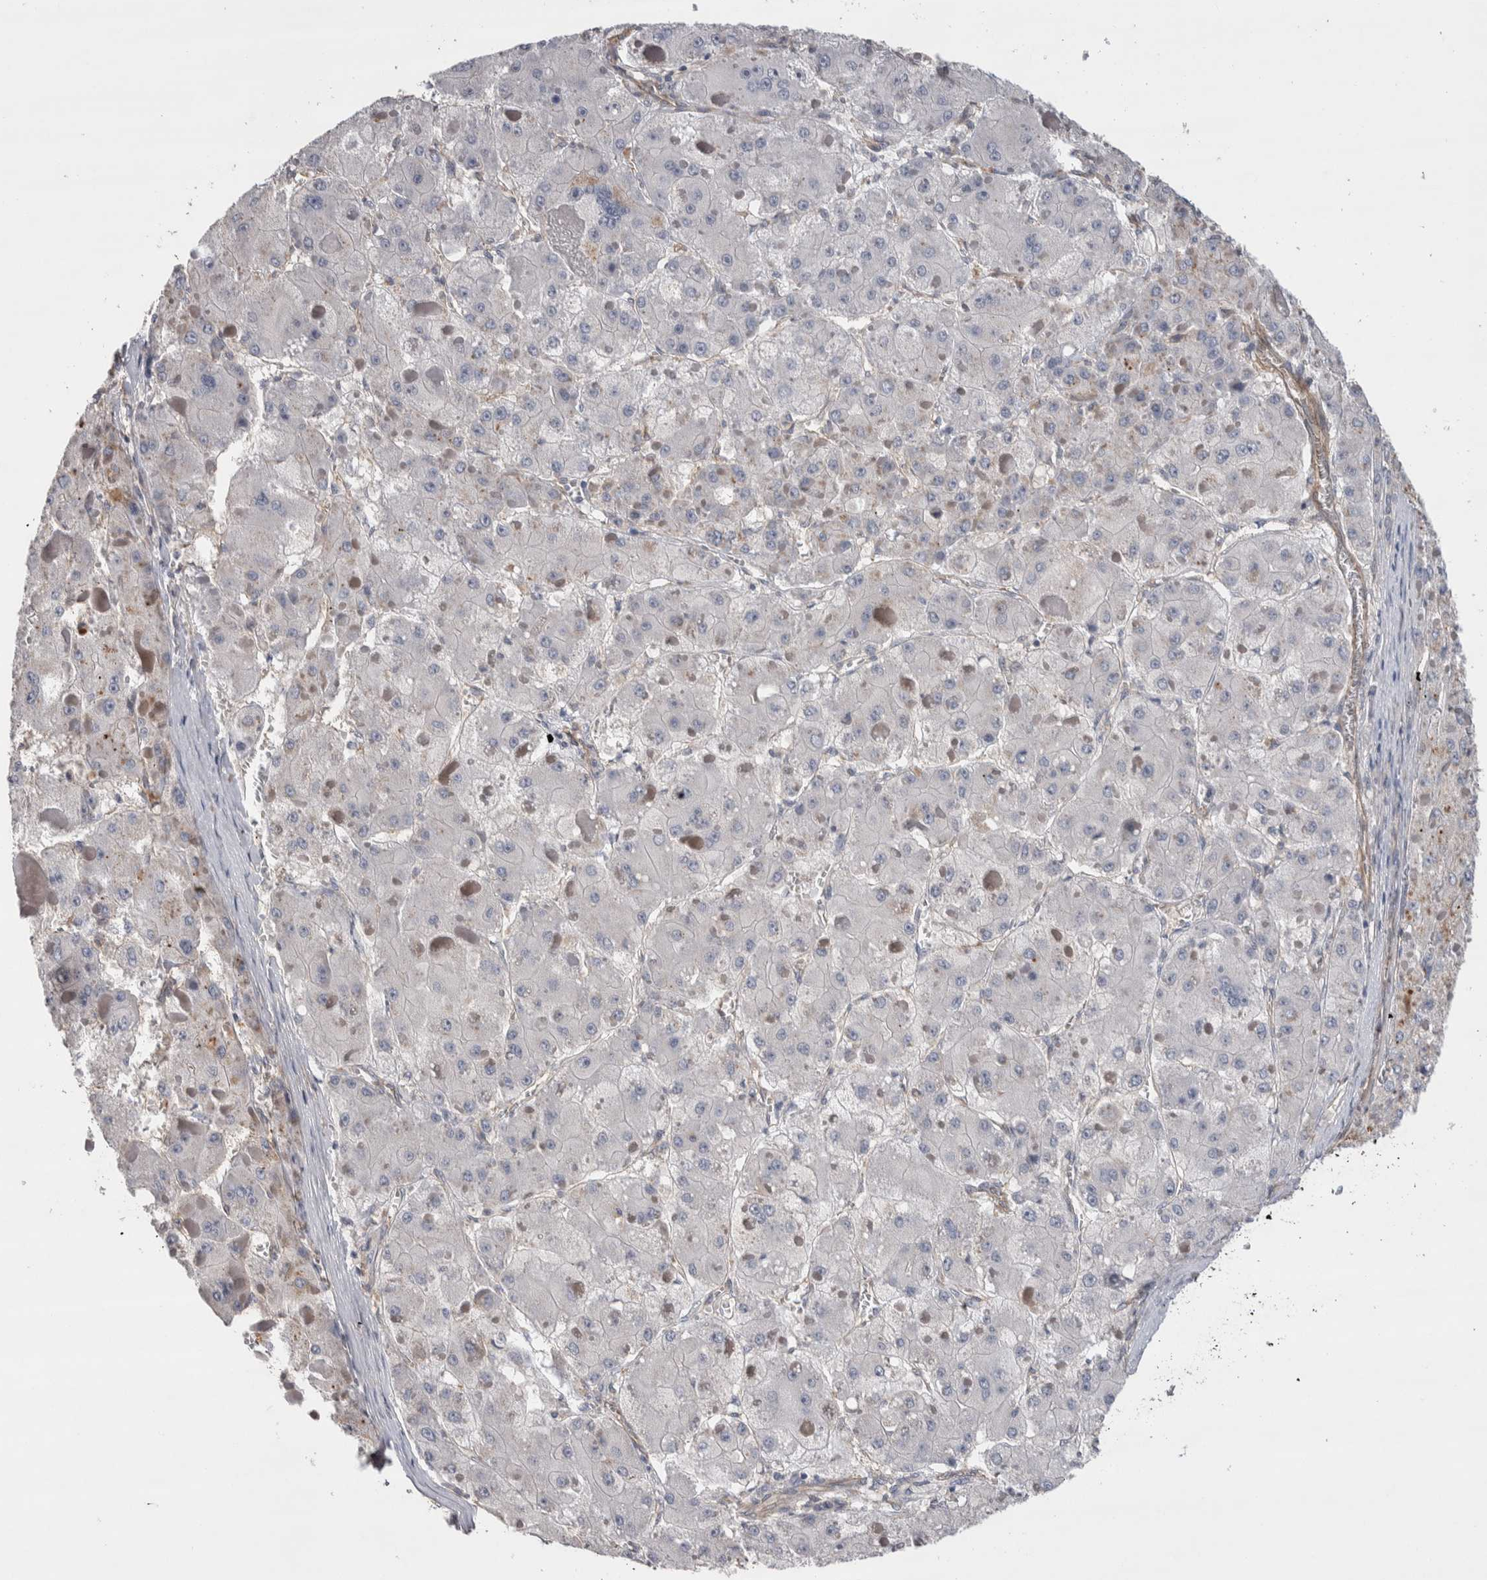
{"staining": {"intensity": "negative", "quantity": "none", "location": "none"}, "tissue": "liver cancer", "cell_type": "Tumor cells", "image_type": "cancer", "snomed": [{"axis": "morphology", "description": "Carcinoma, Hepatocellular, NOS"}, {"axis": "topography", "description": "Liver"}], "caption": "This is a image of IHC staining of hepatocellular carcinoma (liver), which shows no expression in tumor cells. Brightfield microscopy of immunohistochemistry (IHC) stained with DAB (brown) and hematoxylin (blue), captured at high magnification.", "gene": "GCNA", "patient": {"sex": "female", "age": 73}}